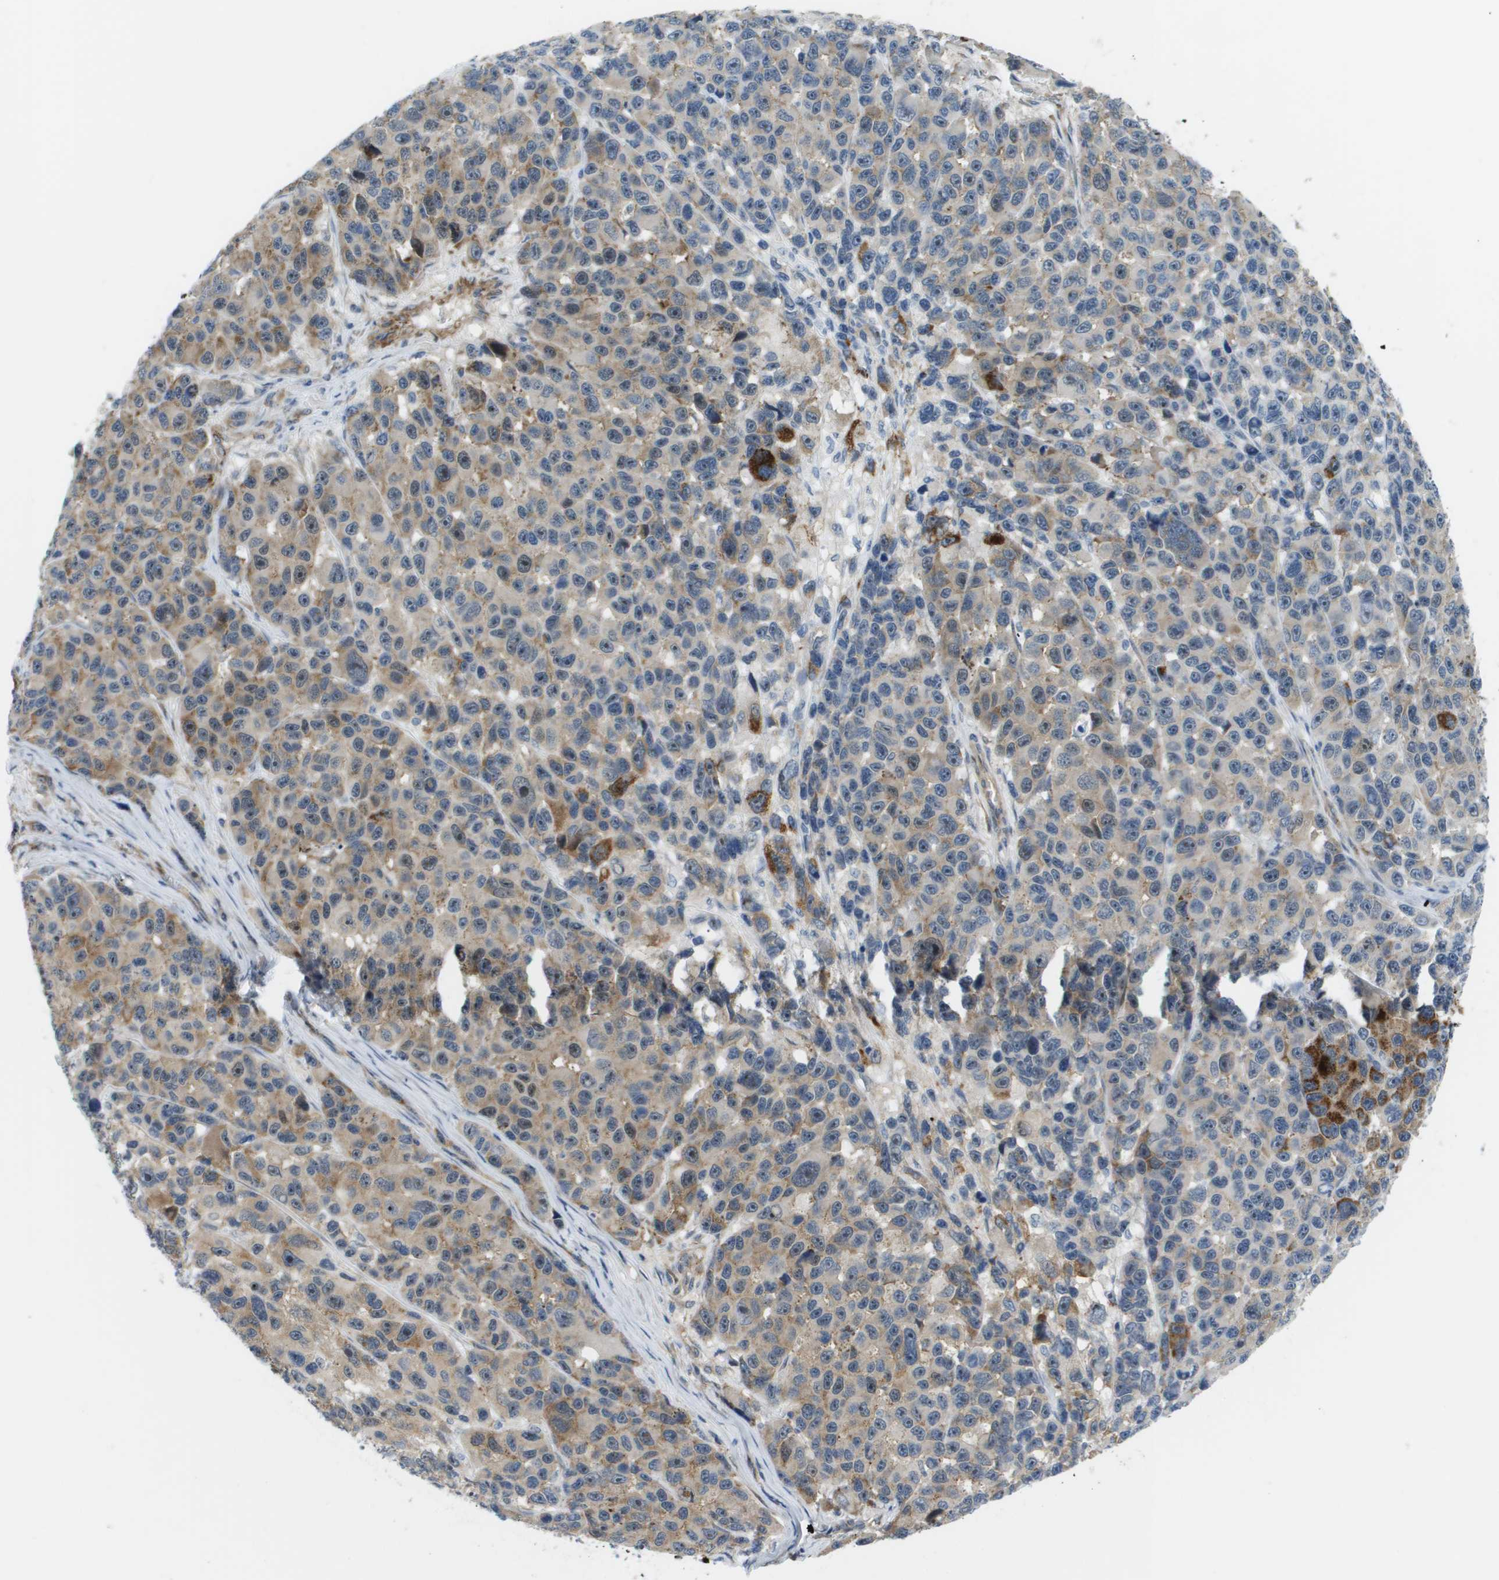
{"staining": {"intensity": "moderate", "quantity": "25%-75%", "location": "cytoplasmic/membranous"}, "tissue": "melanoma", "cell_type": "Tumor cells", "image_type": "cancer", "snomed": [{"axis": "morphology", "description": "Malignant melanoma, NOS"}, {"axis": "topography", "description": "Skin"}], "caption": "This micrograph displays immunohistochemistry staining of human malignant melanoma, with medium moderate cytoplasmic/membranous positivity in approximately 25%-75% of tumor cells.", "gene": "OTUD5", "patient": {"sex": "male", "age": 53}}